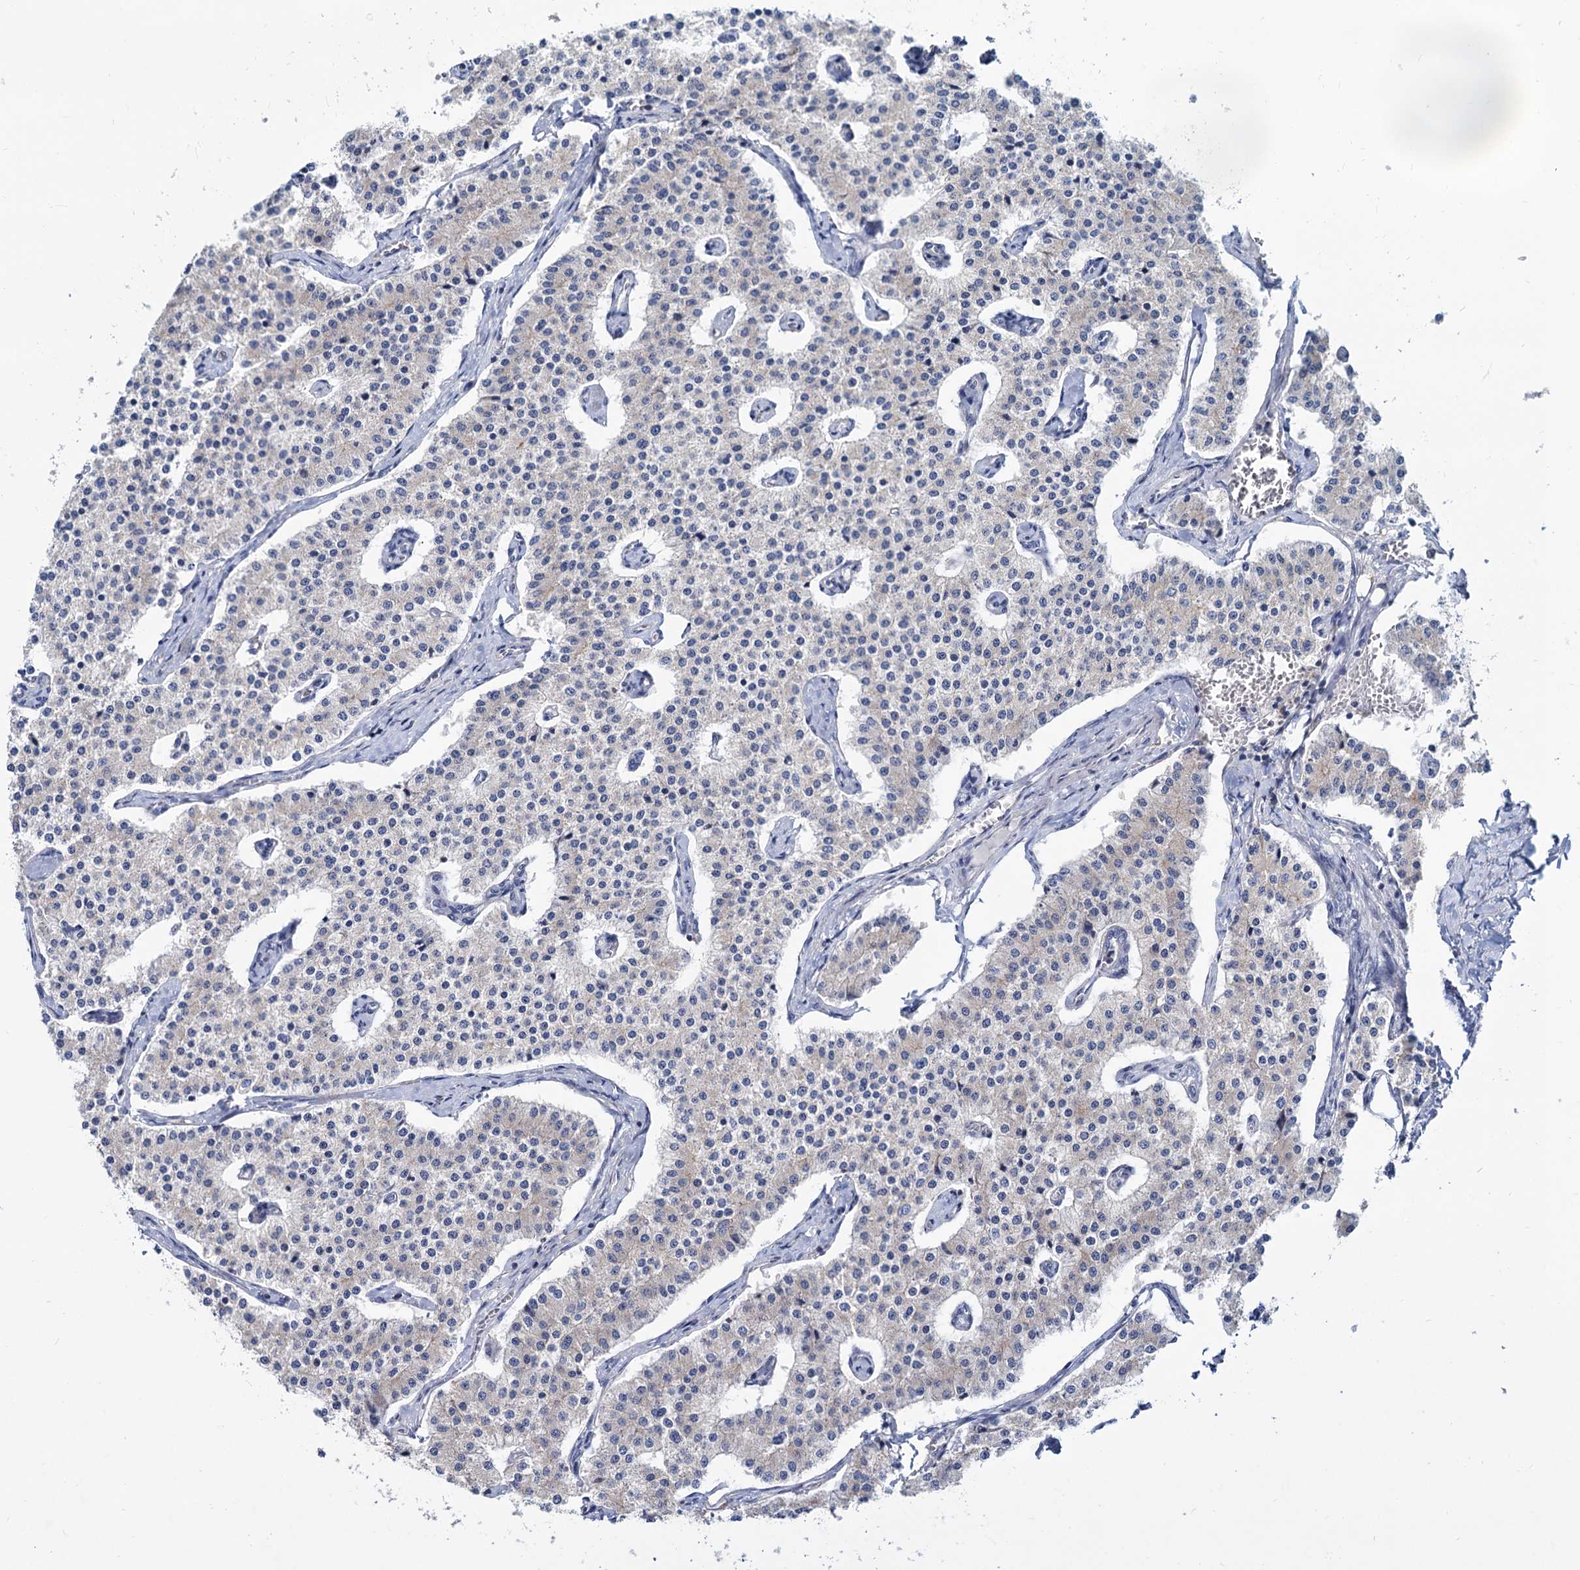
{"staining": {"intensity": "negative", "quantity": "none", "location": "none"}, "tissue": "carcinoid", "cell_type": "Tumor cells", "image_type": "cancer", "snomed": [{"axis": "morphology", "description": "Carcinoid, malignant, NOS"}, {"axis": "topography", "description": "Colon"}], "caption": "A micrograph of carcinoid stained for a protein shows no brown staining in tumor cells. (DAB IHC with hematoxylin counter stain).", "gene": "LRCH4", "patient": {"sex": "female", "age": 52}}